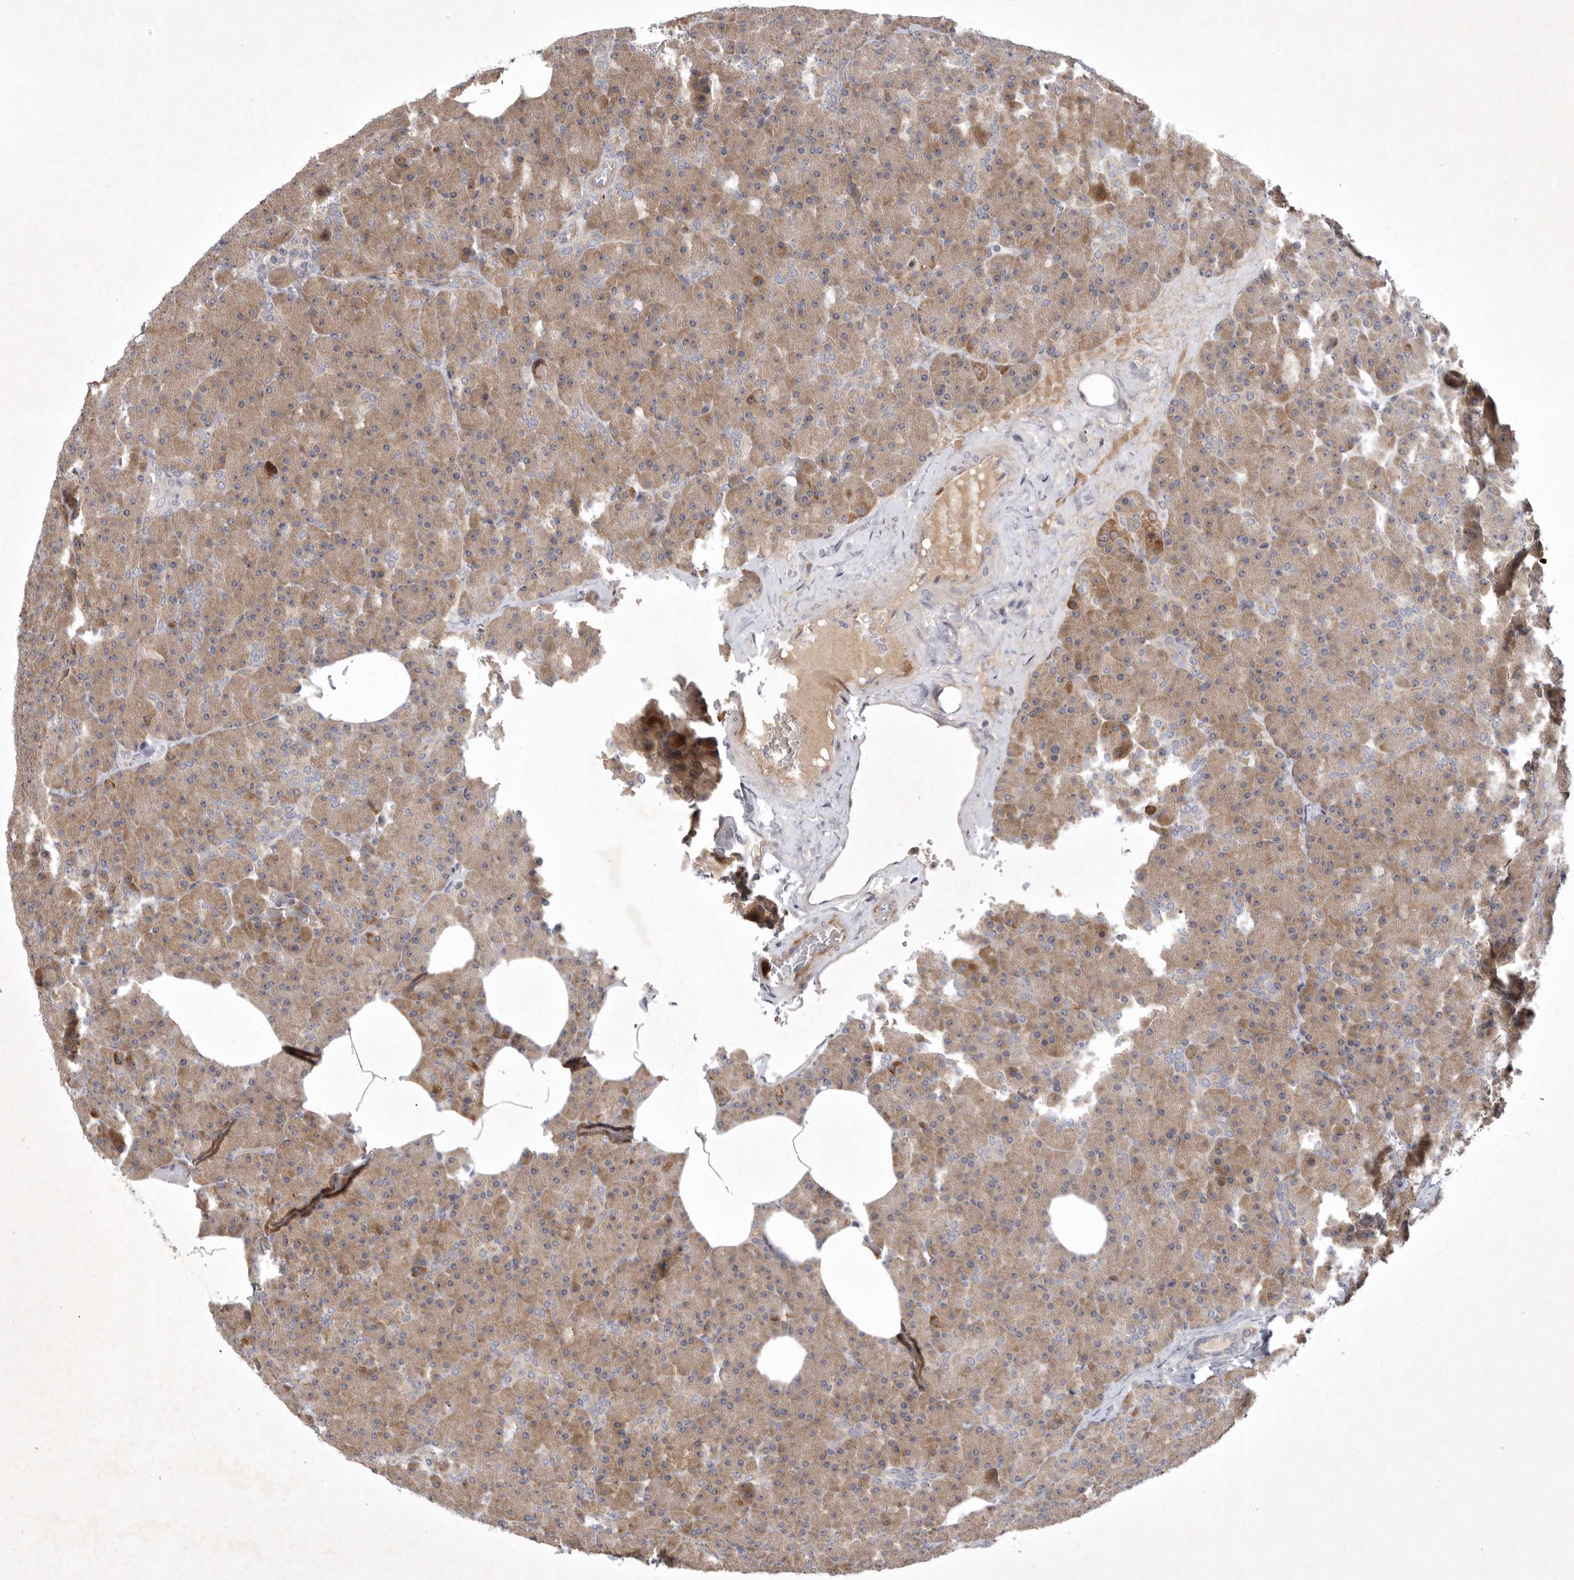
{"staining": {"intensity": "moderate", "quantity": "25%-75%", "location": "cytoplasmic/membranous"}, "tissue": "pancreas", "cell_type": "Exocrine glandular cells", "image_type": "normal", "snomed": [{"axis": "morphology", "description": "Normal tissue, NOS"}, {"axis": "morphology", "description": "Carcinoid, malignant, NOS"}, {"axis": "topography", "description": "Pancreas"}], "caption": "Immunohistochemistry (IHC) (DAB (3,3'-diaminobenzidine)) staining of unremarkable pancreas demonstrates moderate cytoplasmic/membranous protein staining in about 25%-75% of exocrine glandular cells. (DAB (3,3'-diaminobenzidine) IHC, brown staining for protein, blue staining for nuclei).", "gene": "KIF2B", "patient": {"sex": "female", "age": 35}}